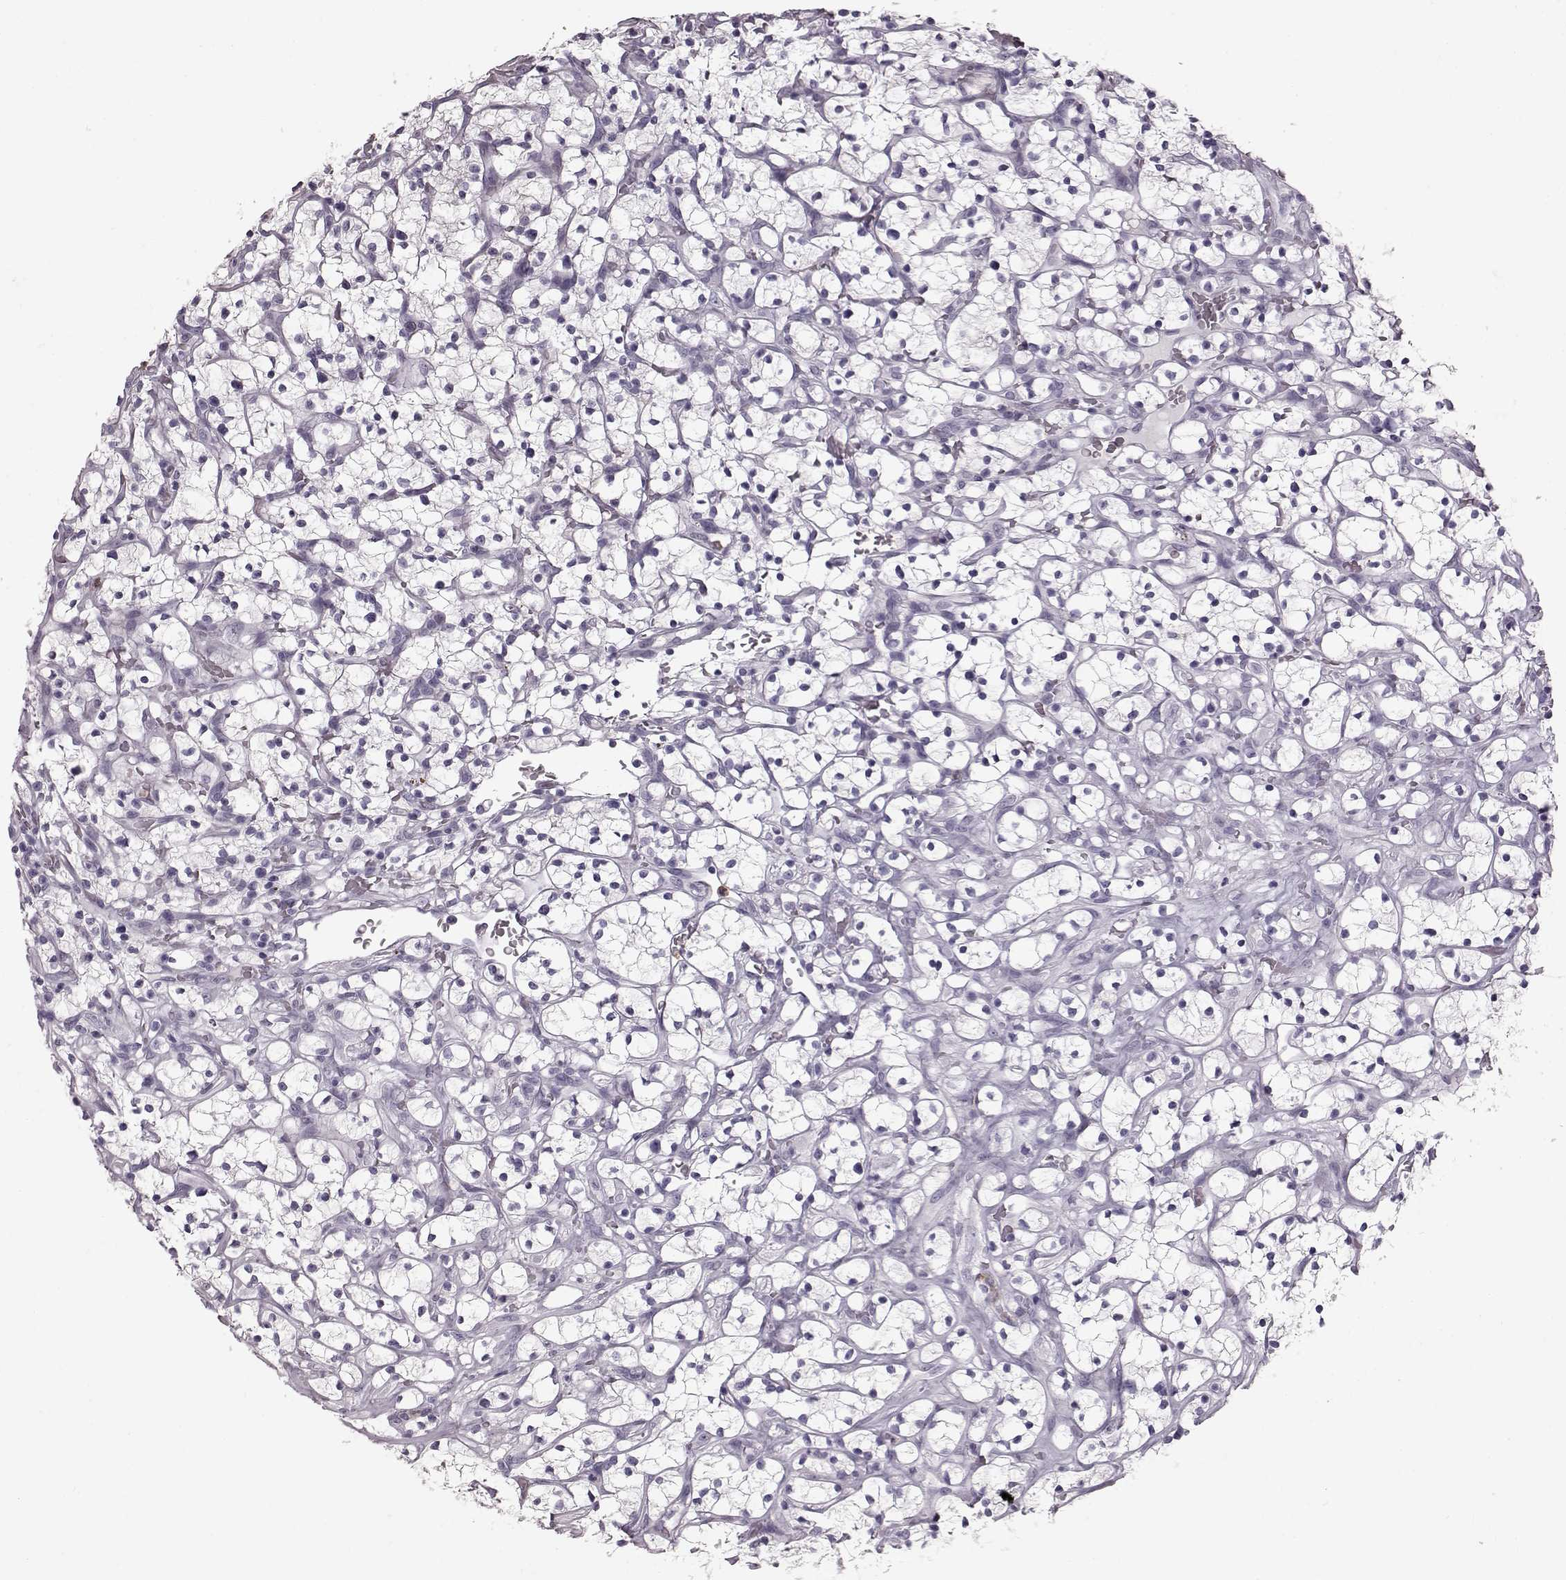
{"staining": {"intensity": "negative", "quantity": "none", "location": "none"}, "tissue": "renal cancer", "cell_type": "Tumor cells", "image_type": "cancer", "snomed": [{"axis": "morphology", "description": "Adenocarcinoma, NOS"}, {"axis": "topography", "description": "Kidney"}], "caption": "This is an IHC micrograph of human adenocarcinoma (renal). There is no expression in tumor cells.", "gene": "FUT4", "patient": {"sex": "female", "age": 64}}